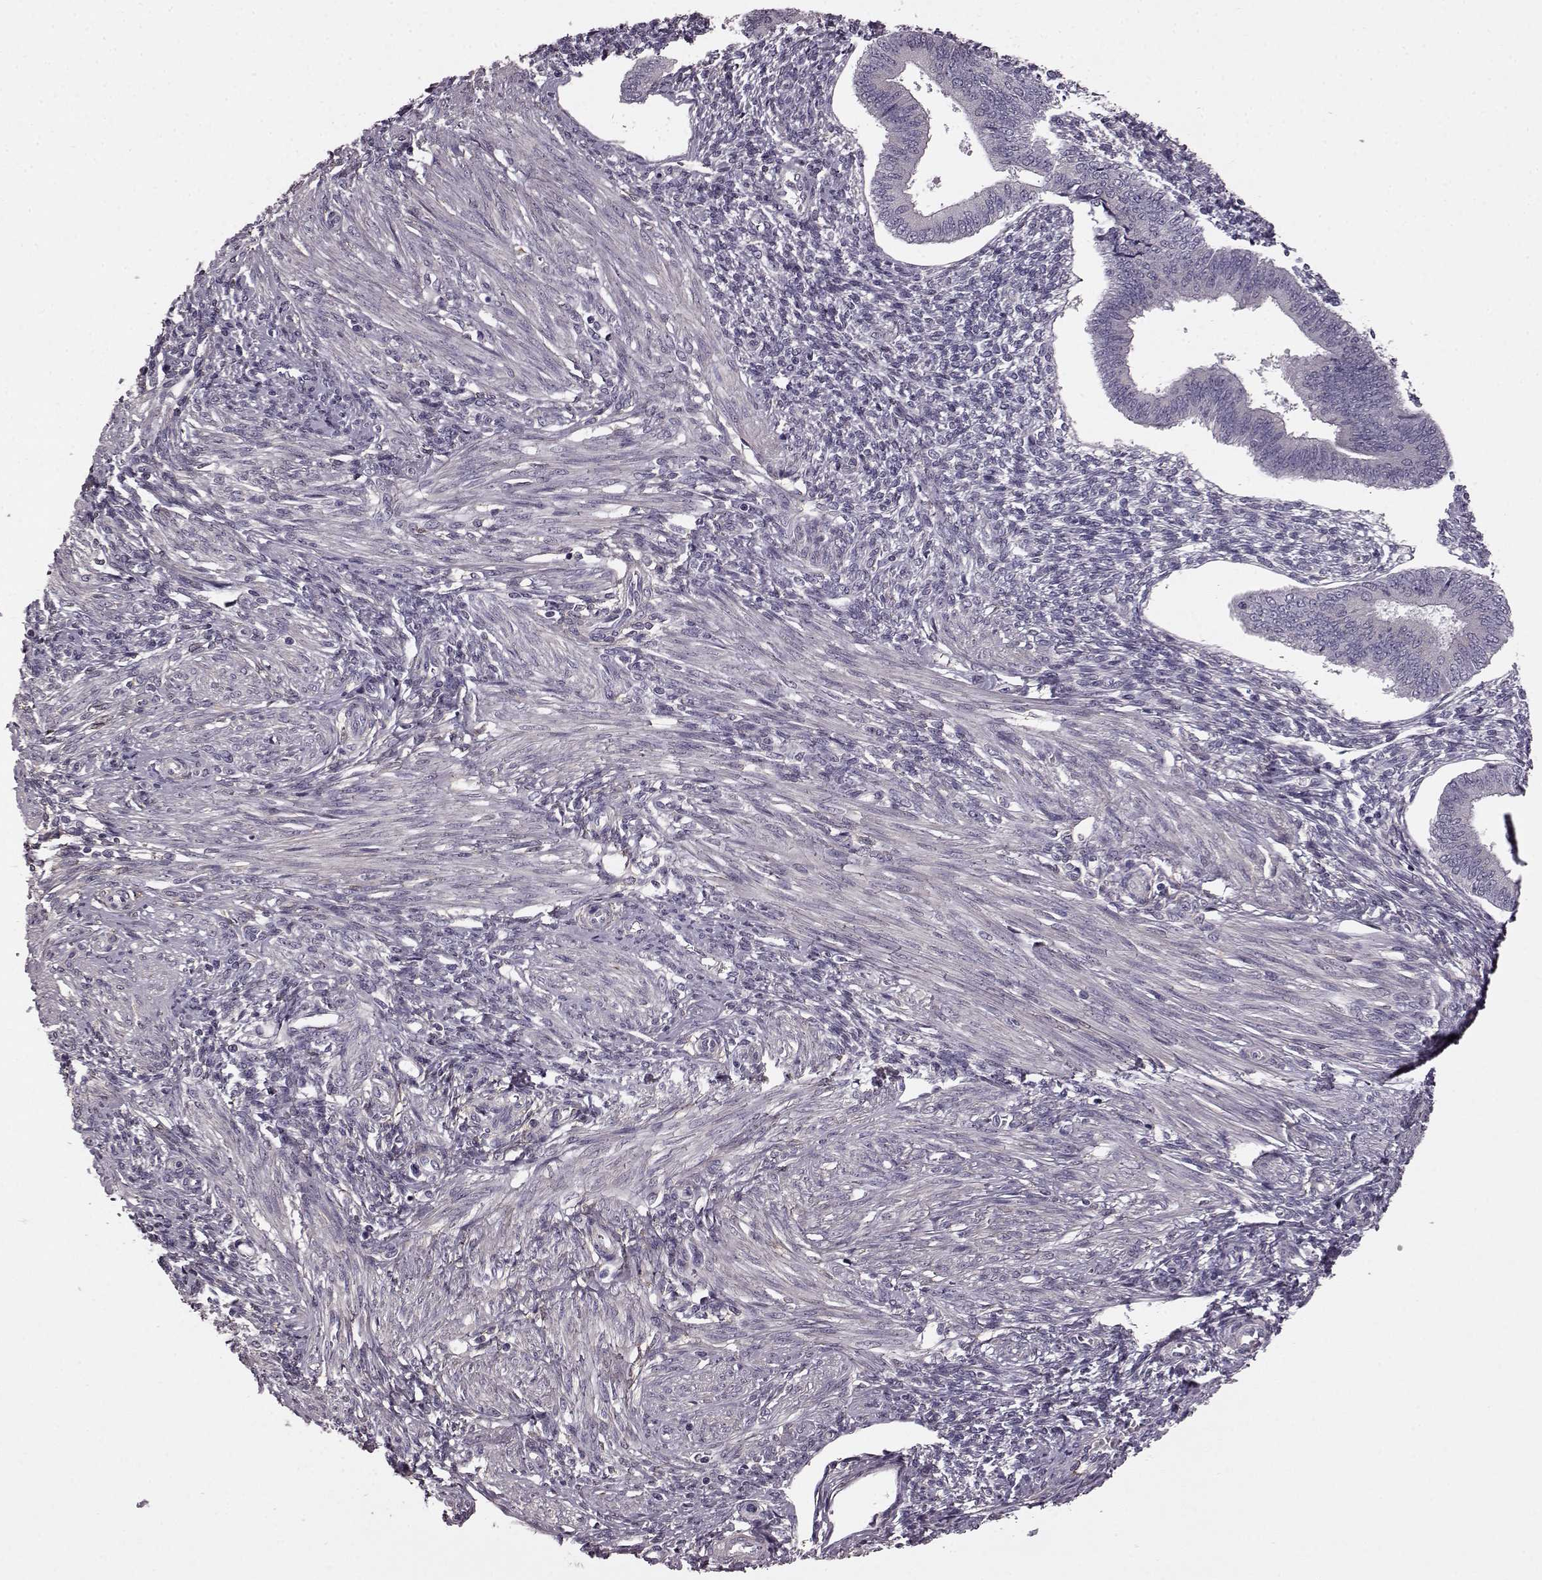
{"staining": {"intensity": "negative", "quantity": "none", "location": "none"}, "tissue": "endometrium", "cell_type": "Cells in endometrial stroma", "image_type": "normal", "snomed": [{"axis": "morphology", "description": "Normal tissue, NOS"}, {"axis": "topography", "description": "Endometrium"}], "caption": "This is an immunohistochemistry (IHC) micrograph of benign endometrium. There is no expression in cells in endometrial stroma.", "gene": "GRK1", "patient": {"sex": "female", "age": 42}}